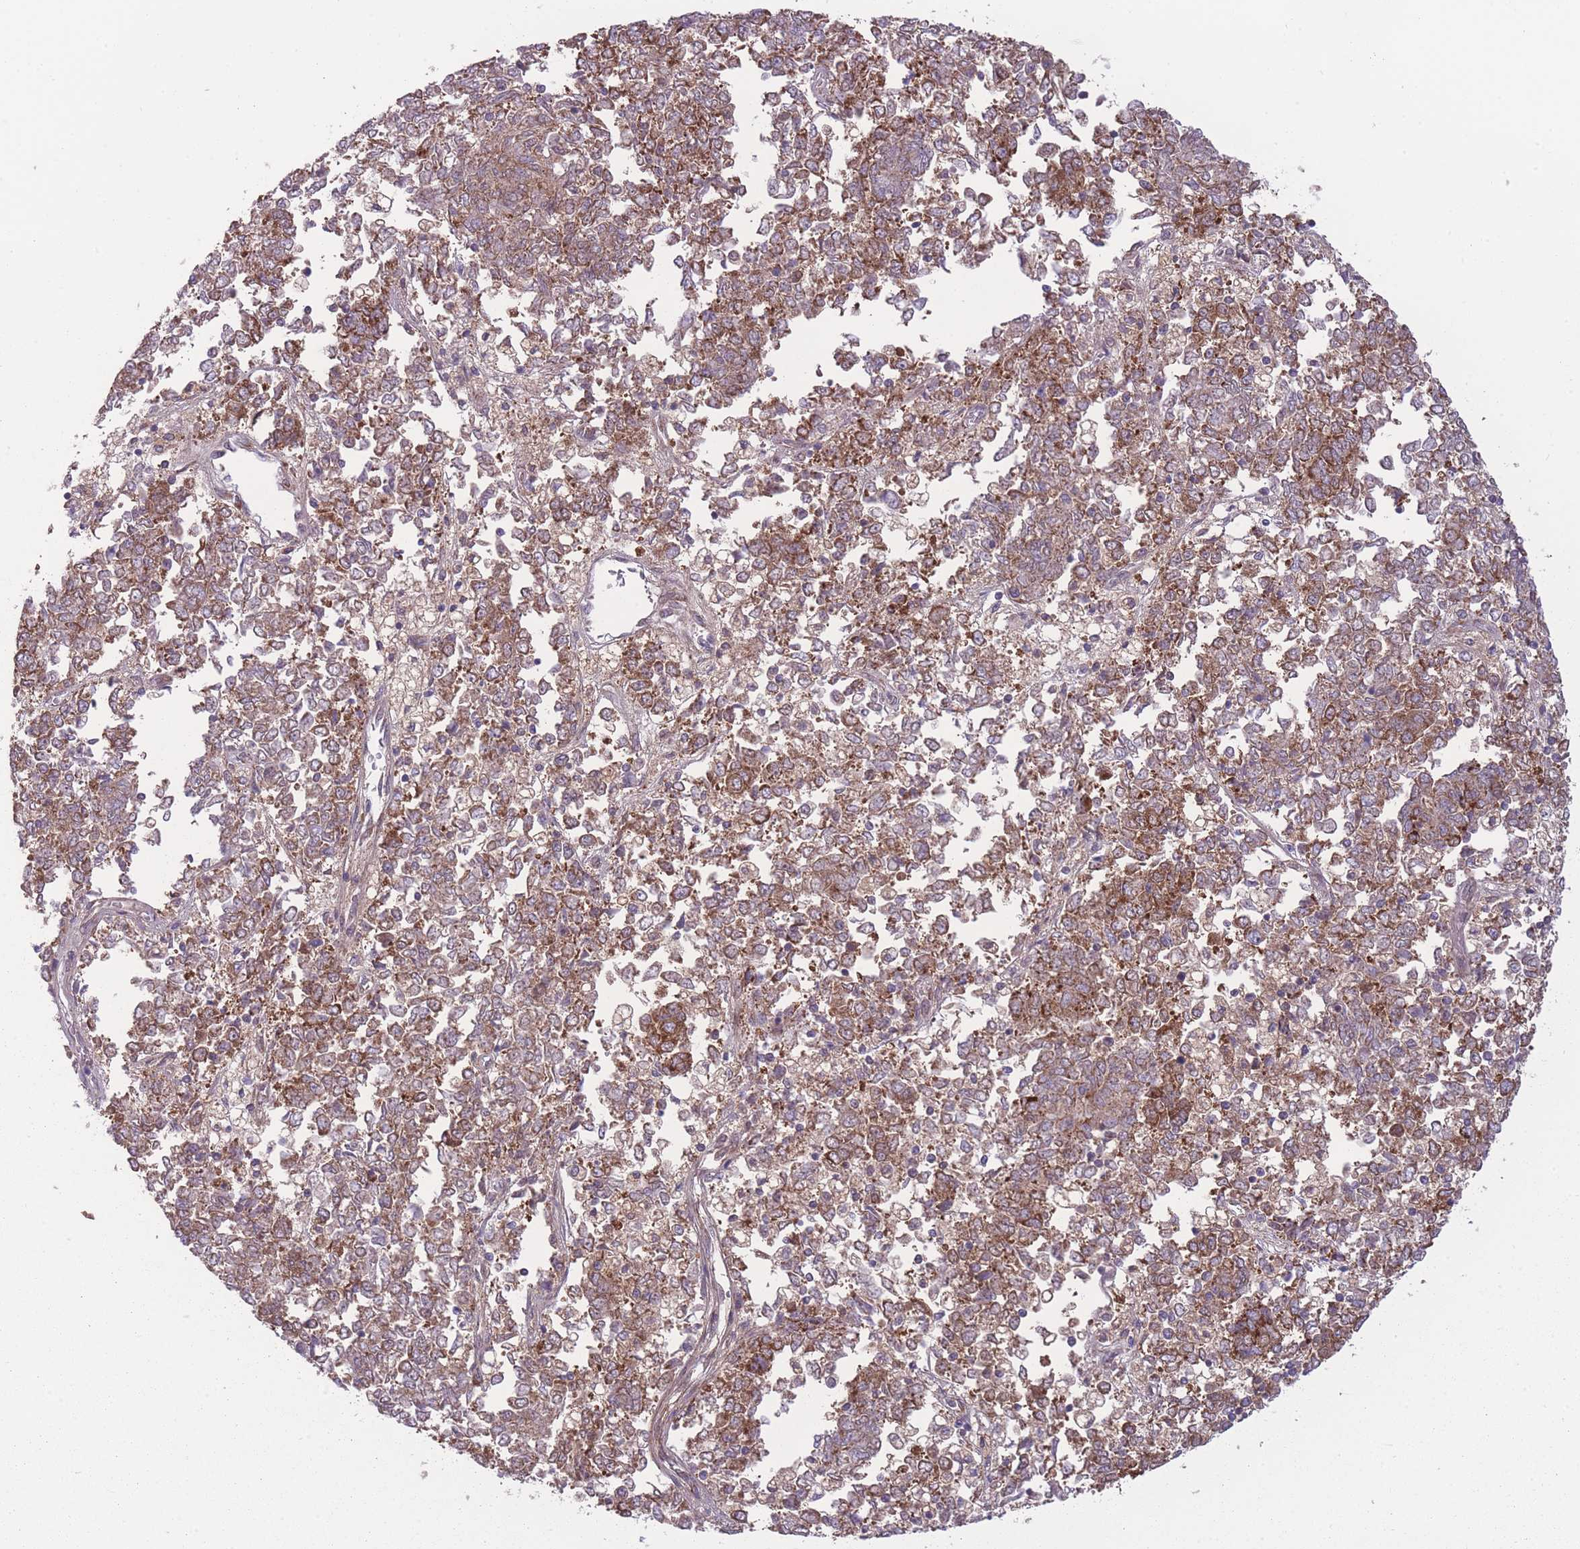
{"staining": {"intensity": "moderate", "quantity": ">75%", "location": "cytoplasmic/membranous"}, "tissue": "endometrial cancer", "cell_type": "Tumor cells", "image_type": "cancer", "snomed": [{"axis": "morphology", "description": "Adenocarcinoma, NOS"}, {"axis": "topography", "description": "Endometrium"}], "caption": "Tumor cells demonstrate medium levels of moderate cytoplasmic/membranous staining in about >75% of cells in endometrial cancer. (DAB (3,3'-diaminobenzidine) = brown stain, brightfield microscopy at high magnification).", "gene": "CCT6B", "patient": {"sex": "female", "age": 80}}